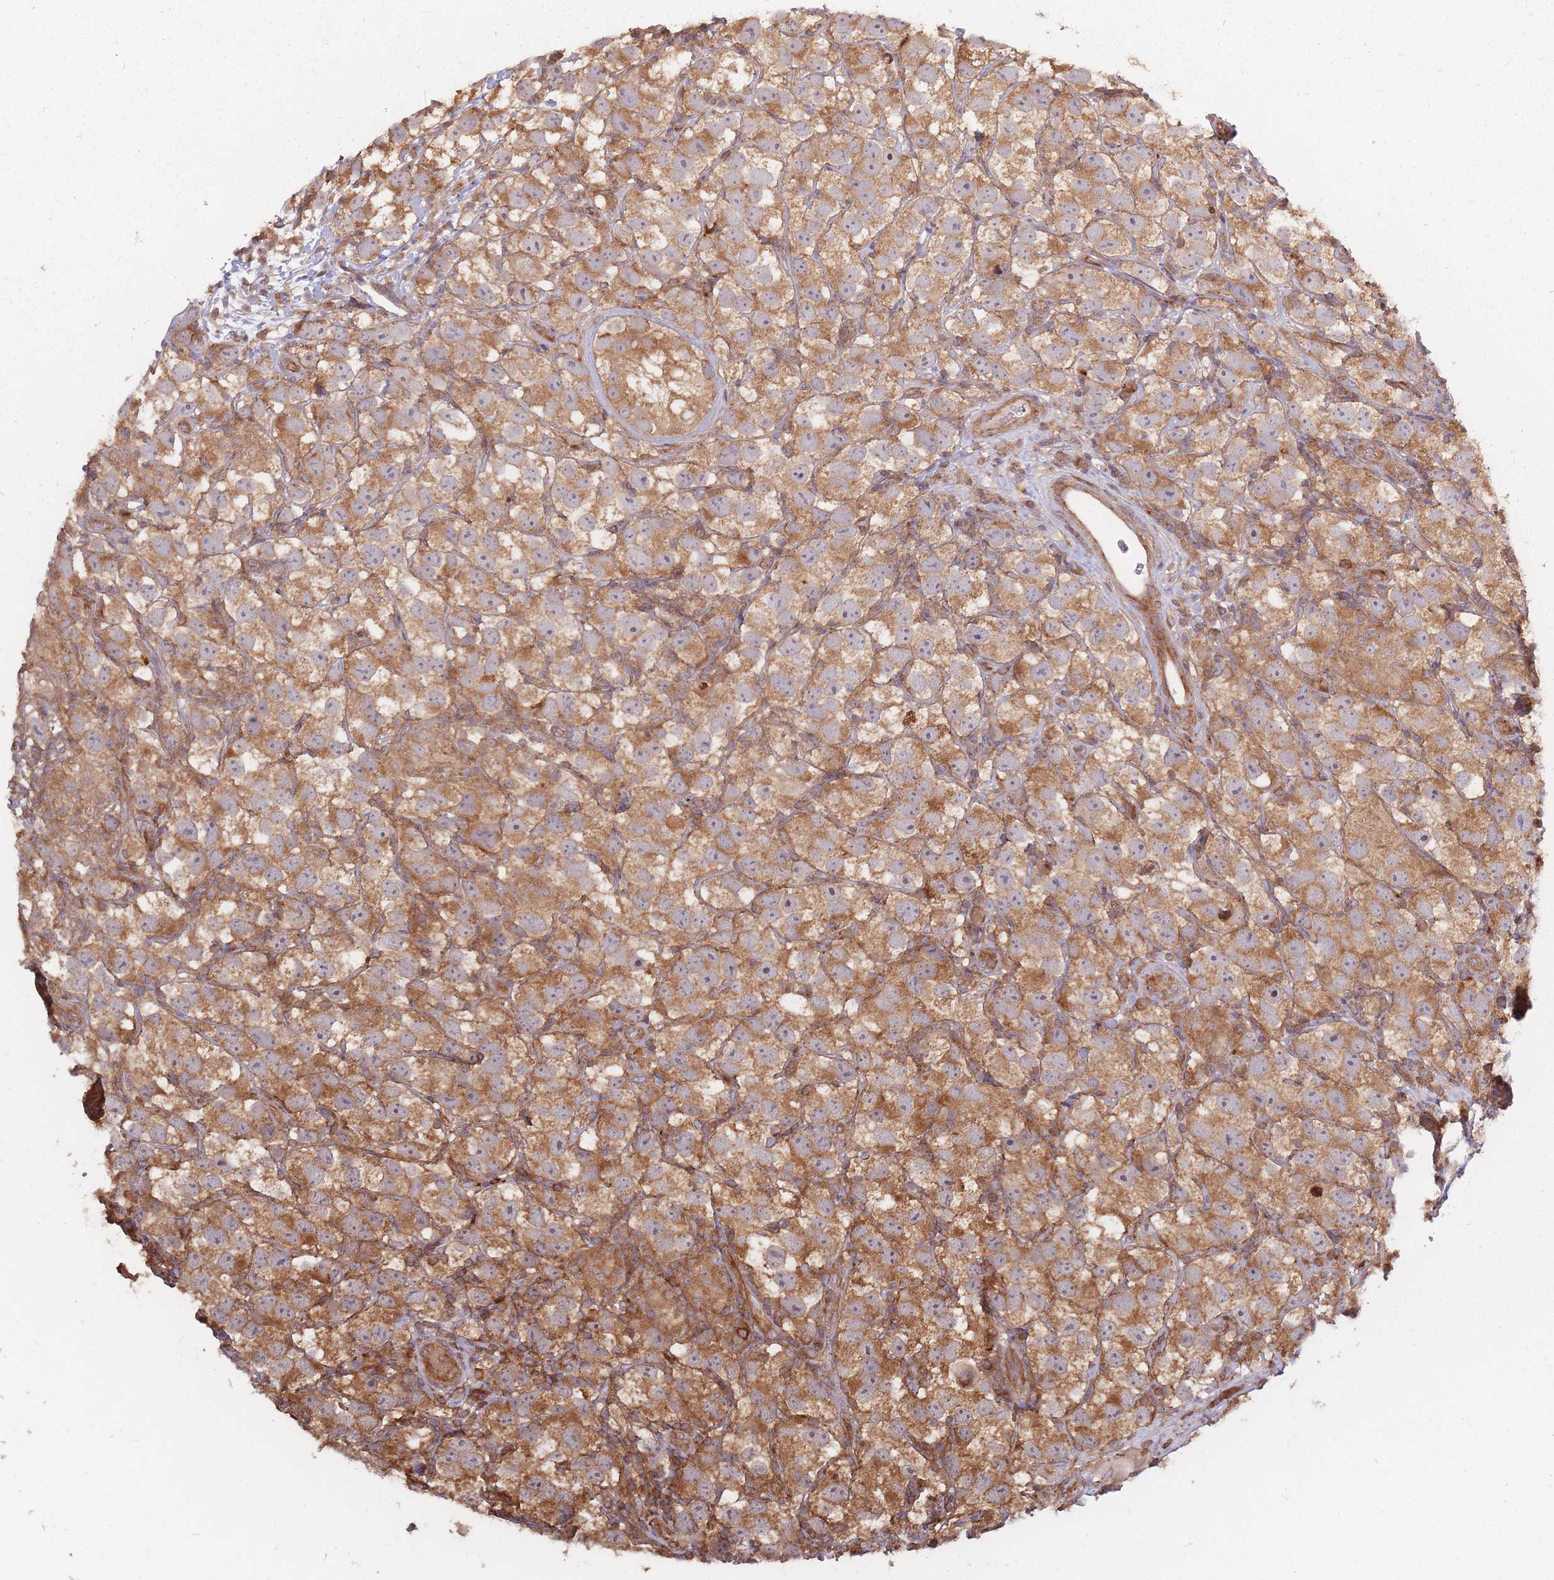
{"staining": {"intensity": "moderate", "quantity": ">75%", "location": "cytoplasmic/membranous"}, "tissue": "testis cancer", "cell_type": "Tumor cells", "image_type": "cancer", "snomed": [{"axis": "morphology", "description": "Seminoma, NOS"}, {"axis": "topography", "description": "Testis"}], "caption": "This histopathology image shows testis seminoma stained with immunohistochemistry (IHC) to label a protein in brown. The cytoplasmic/membranous of tumor cells show moderate positivity for the protein. Nuclei are counter-stained blue.", "gene": "RASSF2", "patient": {"sex": "male", "age": 26}}